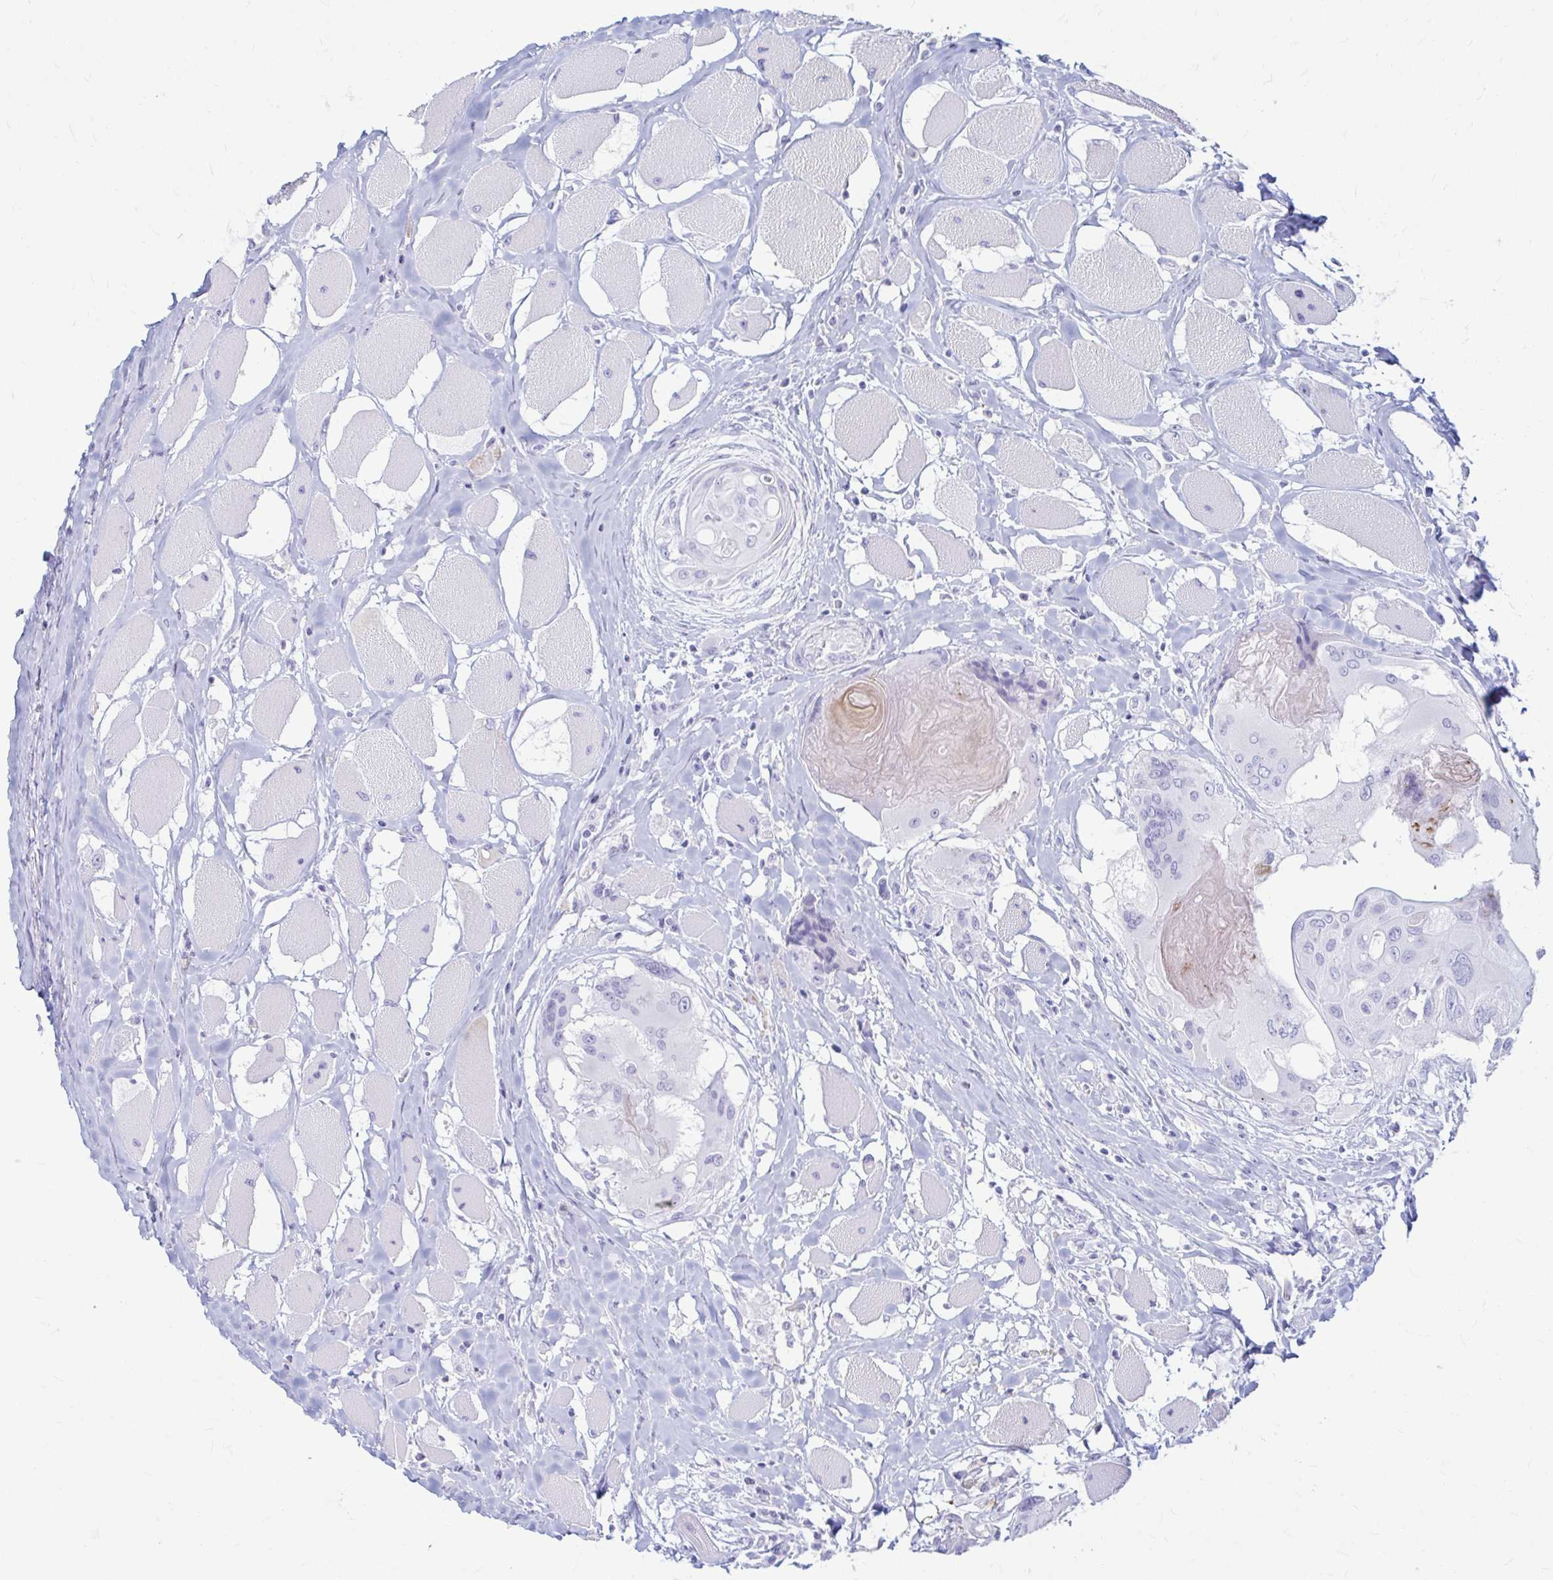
{"staining": {"intensity": "negative", "quantity": "none", "location": "none"}, "tissue": "head and neck cancer", "cell_type": "Tumor cells", "image_type": "cancer", "snomed": [{"axis": "morphology", "description": "Squamous cell carcinoma, NOS"}, {"axis": "topography", "description": "Head-Neck"}], "caption": "This is a micrograph of immunohistochemistry staining of head and neck cancer (squamous cell carcinoma), which shows no staining in tumor cells.", "gene": "ERICH6", "patient": {"sex": "female", "age": 73}}